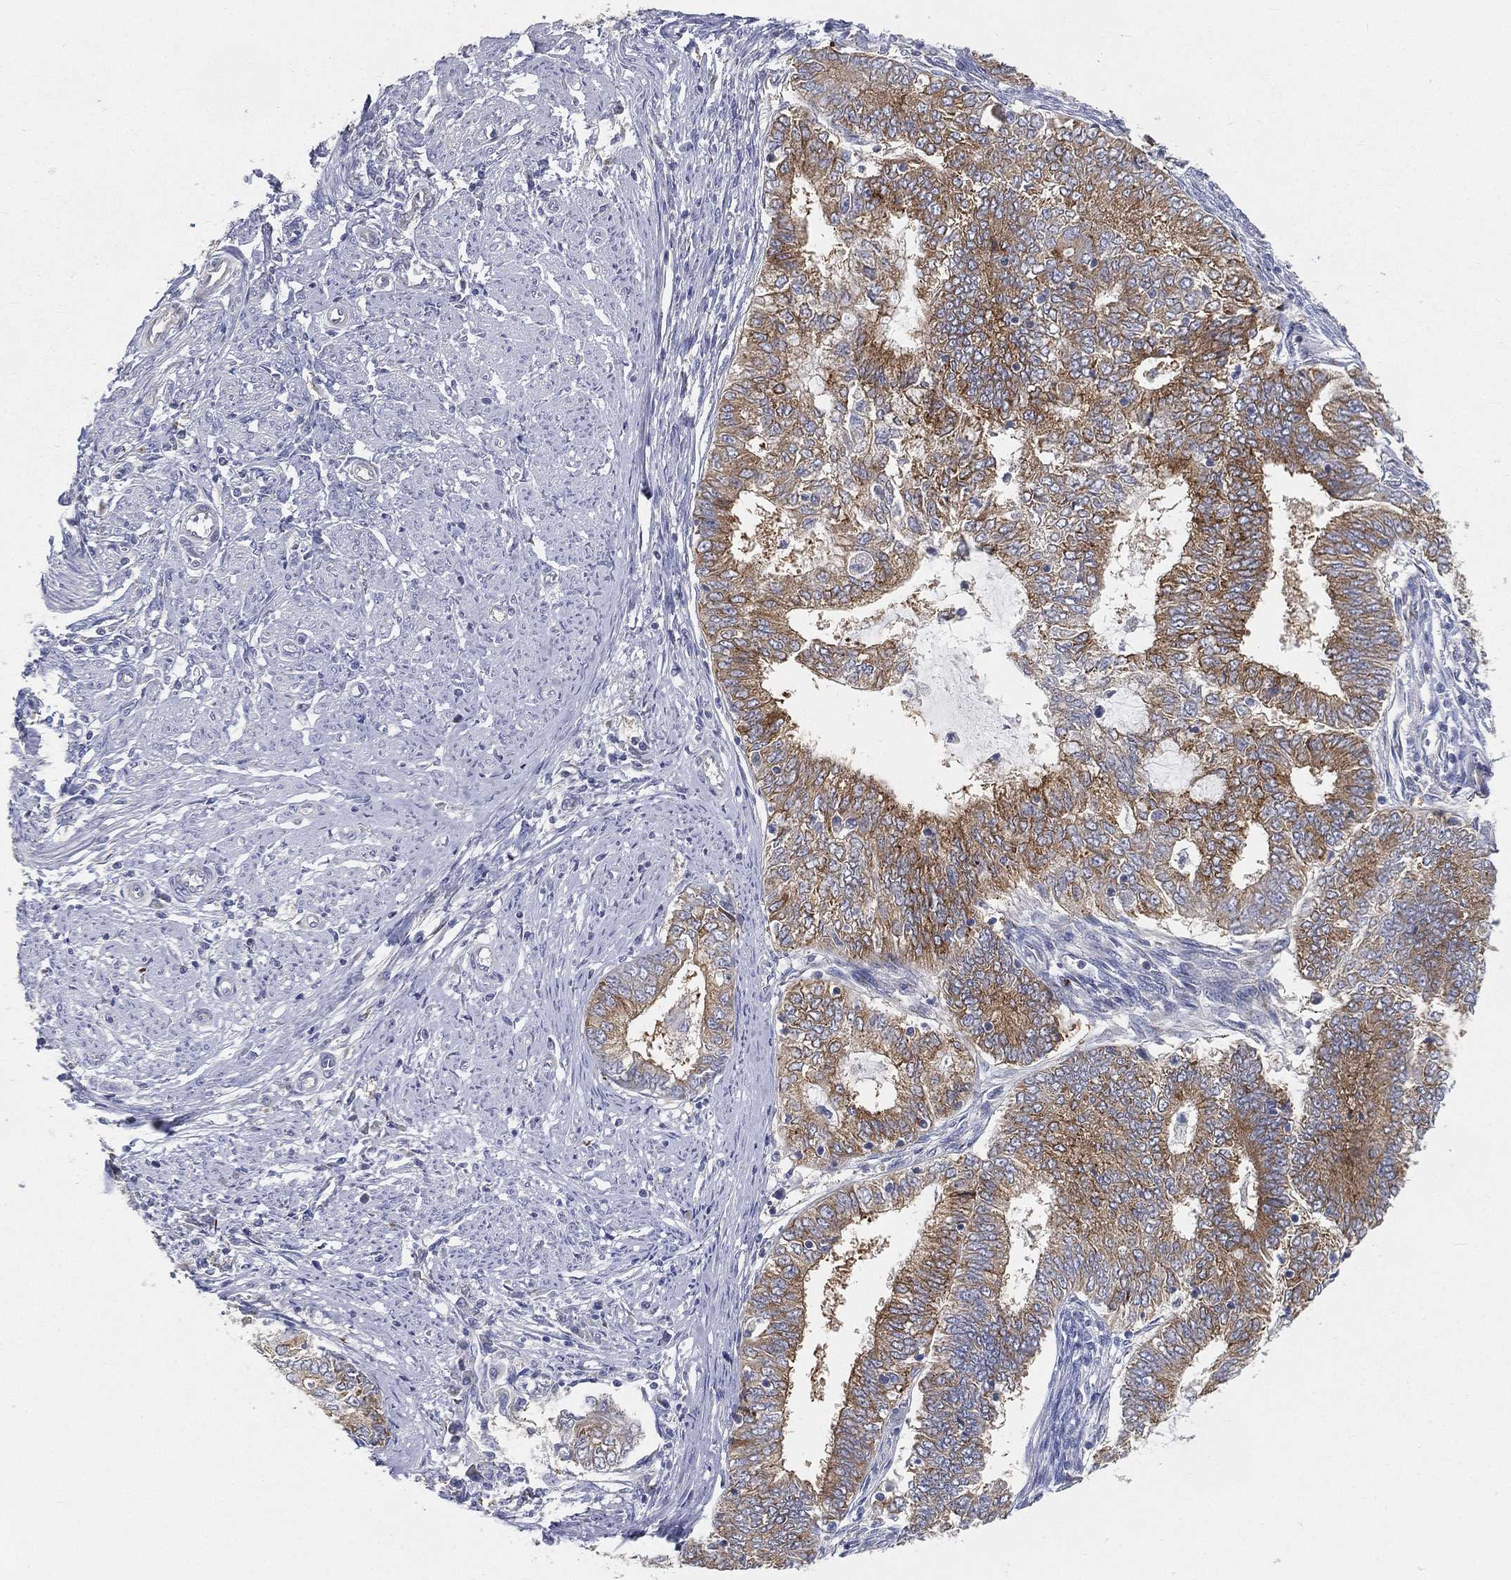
{"staining": {"intensity": "strong", "quantity": "25%-75%", "location": "cytoplasmic/membranous"}, "tissue": "endometrial cancer", "cell_type": "Tumor cells", "image_type": "cancer", "snomed": [{"axis": "morphology", "description": "Adenocarcinoma, NOS"}, {"axis": "topography", "description": "Endometrium"}], "caption": "Brown immunohistochemical staining in adenocarcinoma (endometrial) reveals strong cytoplasmic/membranous expression in about 25%-75% of tumor cells. The staining was performed using DAB (3,3'-diaminobenzidine), with brown indicating positive protein expression. Nuclei are stained blue with hematoxylin.", "gene": "TMEM25", "patient": {"sex": "female", "age": 62}}